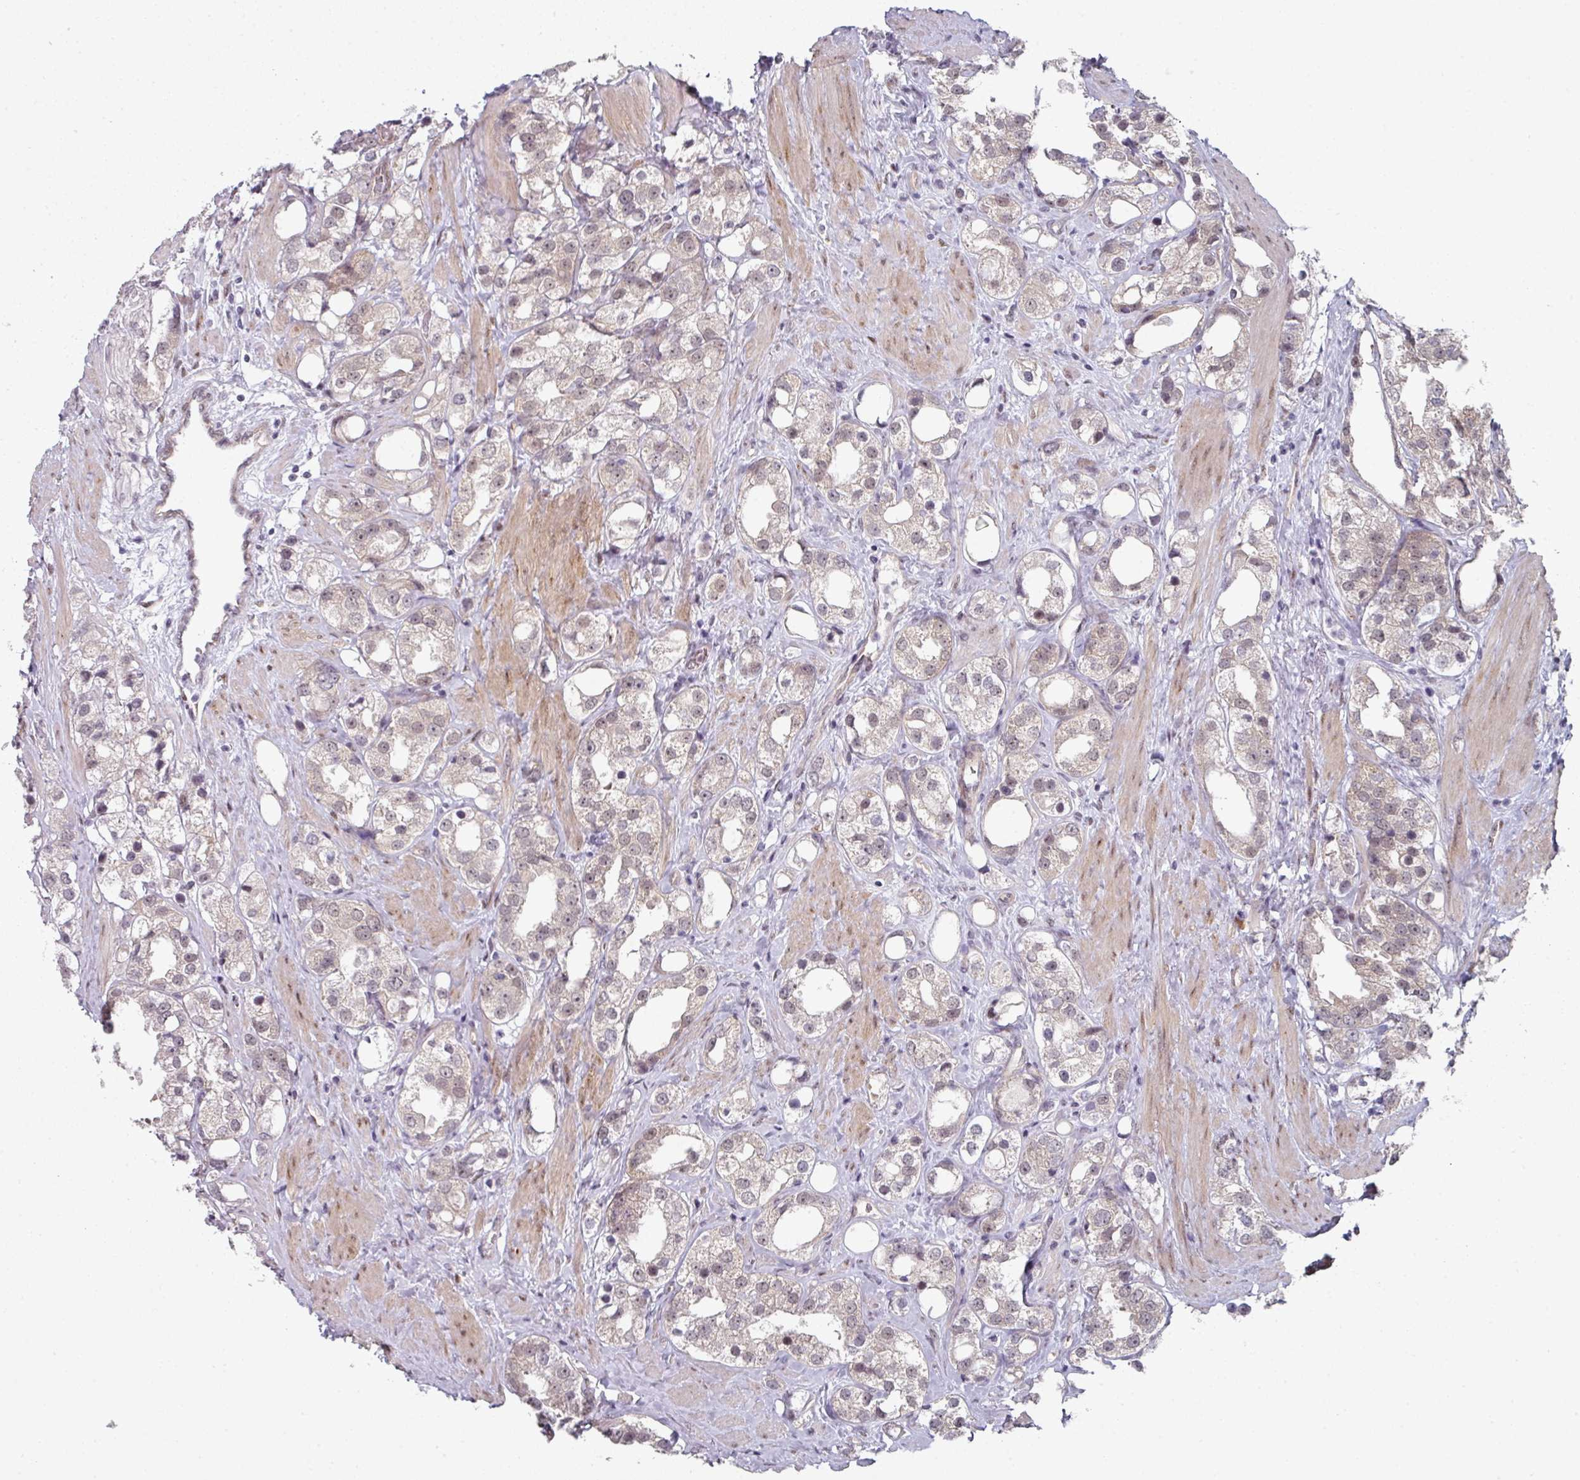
{"staining": {"intensity": "weak", "quantity": "<25%", "location": "cytoplasmic/membranous,nuclear"}, "tissue": "prostate cancer", "cell_type": "Tumor cells", "image_type": "cancer", "snomed": [{"axis": "morphology", "description": "Adenocarcinoma, NOS"}, {"axis": "topography", "description": "Prostate"}], "caption": "Tumor cells are negative for brown protein staining in prostate cancer (adenocarcinoma).", "gene": "TMCC1", "patient": {"sex": "male", "age": 79}}